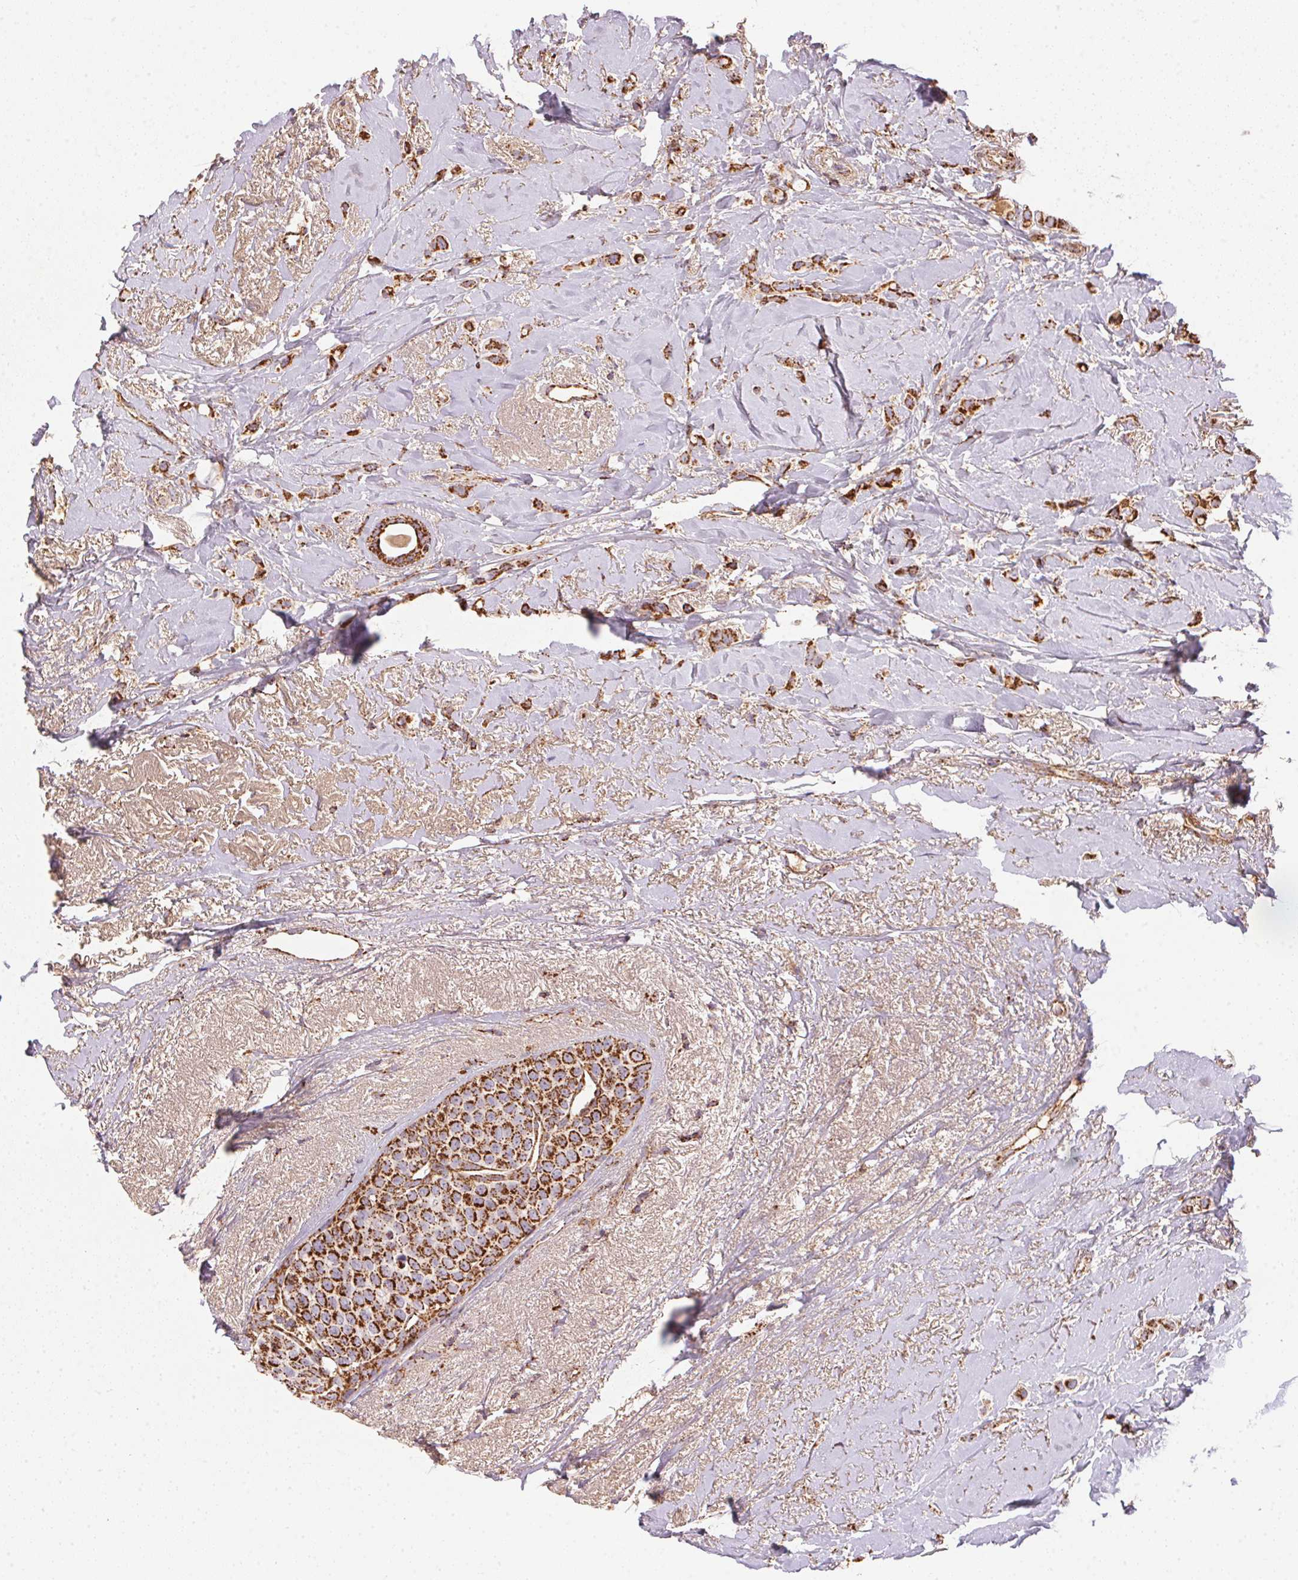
{"staining": {"intensity": "strong", "quantity": ">75%", "location": "cytoplasmic/membranous"}, "tissue": "breast cancer", "cell_type": "Tumor cells", "image_type": "cancer", "snomed": [{"axis": "morphology", "description": "Lobular carcinoma"}, {"axis": "topography", "description": "Breast"}], "caption": "Breast cancer was stained to show a protein in brown. There is high levels of strong cytoplasmic/membranous expression in approximately >75% of tumor cells.", "gene": "NDUFS2", "patient": {"sex": "female", "age": 66}}